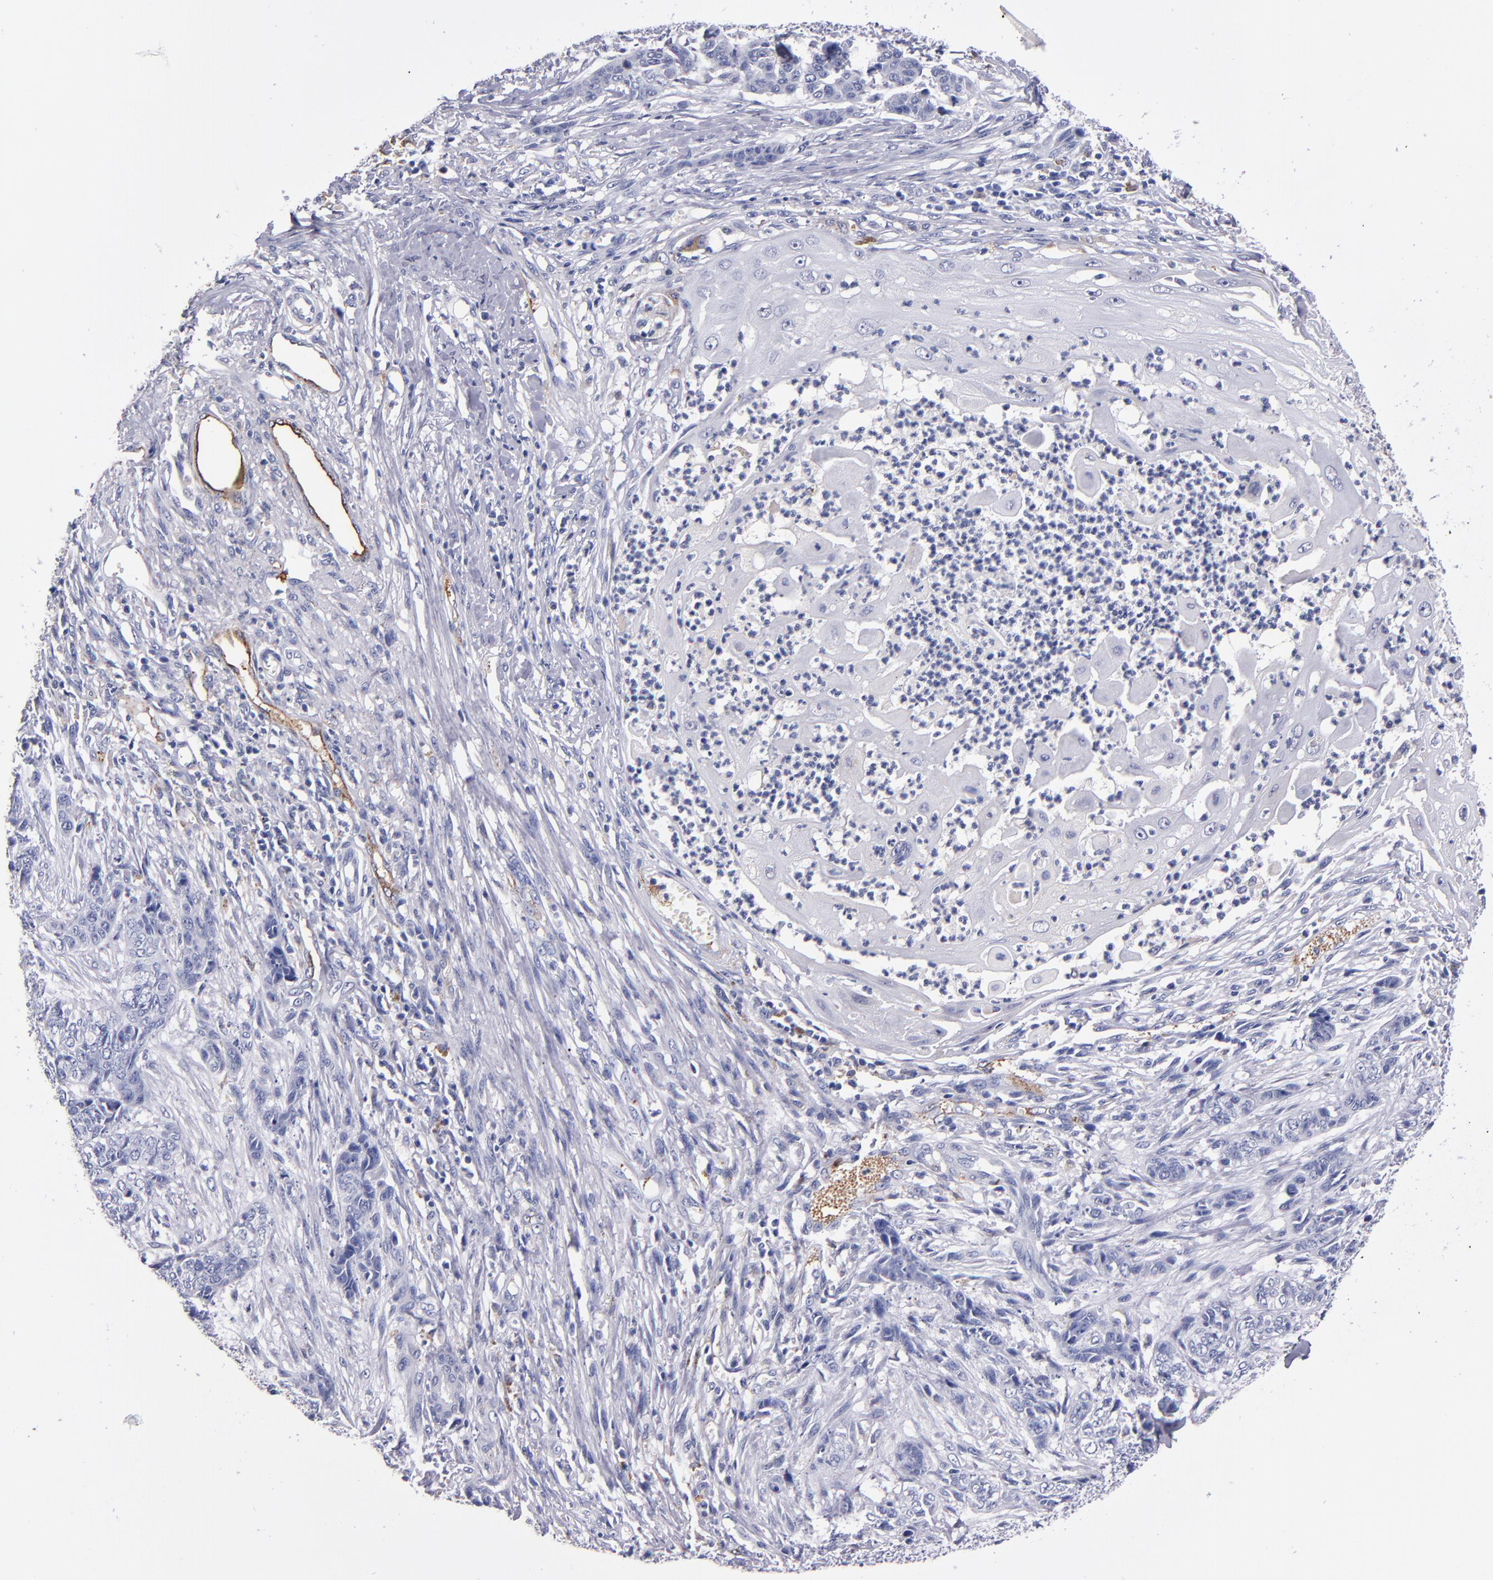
{"staining": {"intensity": "negative", "quantity": "none", "location": "none"}, "tissue": "skin cancer", "cell_type": "Tumor cells", "image_type": "cancer", "snomed": [{"axis": "morphology", "description": "Basal cell carcinoma"}, {"axis": "topography", "description": "Skin"}], "caption": "Tumor cells show no significant protein expression in basal cell carcinoma (skin).", "gene": "SELP", "patient": {"sex": "female", "age": 64}}